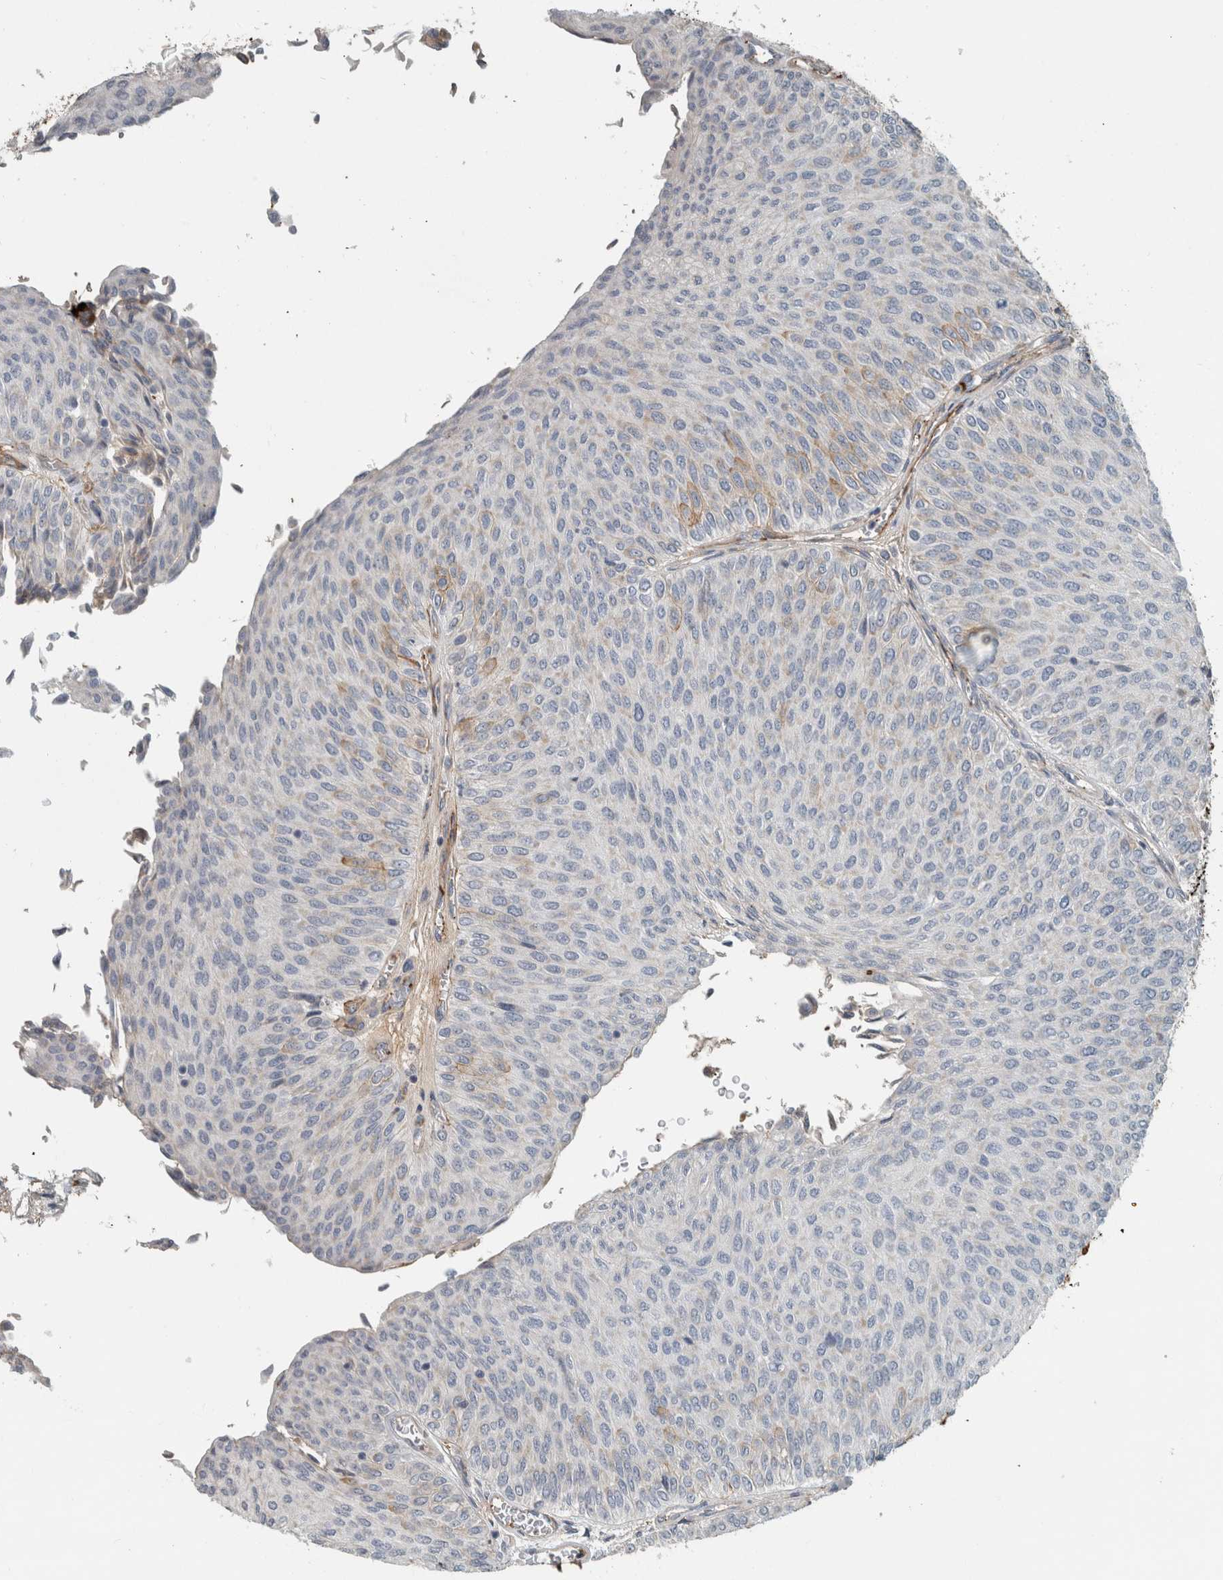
{"staining": {"intensity": "weak", "quantity": "<25%", "location": "cytoplasmic/membranous"}, "tissue": "urothelial cancer", "cell_type": "Tumor cells", "image_type": "cancer", "snomed": [{"axis": "morphology", "description": "Urothelial carcinoma, Low grade"}, {"axis": "topography", "description": "Urinary bladder"}], "caption": "Histopathology image shows no protein expression in tumor cells of urothelial cancer tissue.", "gene": "FN1", "patient": {"sex": "male", "age": 78}}